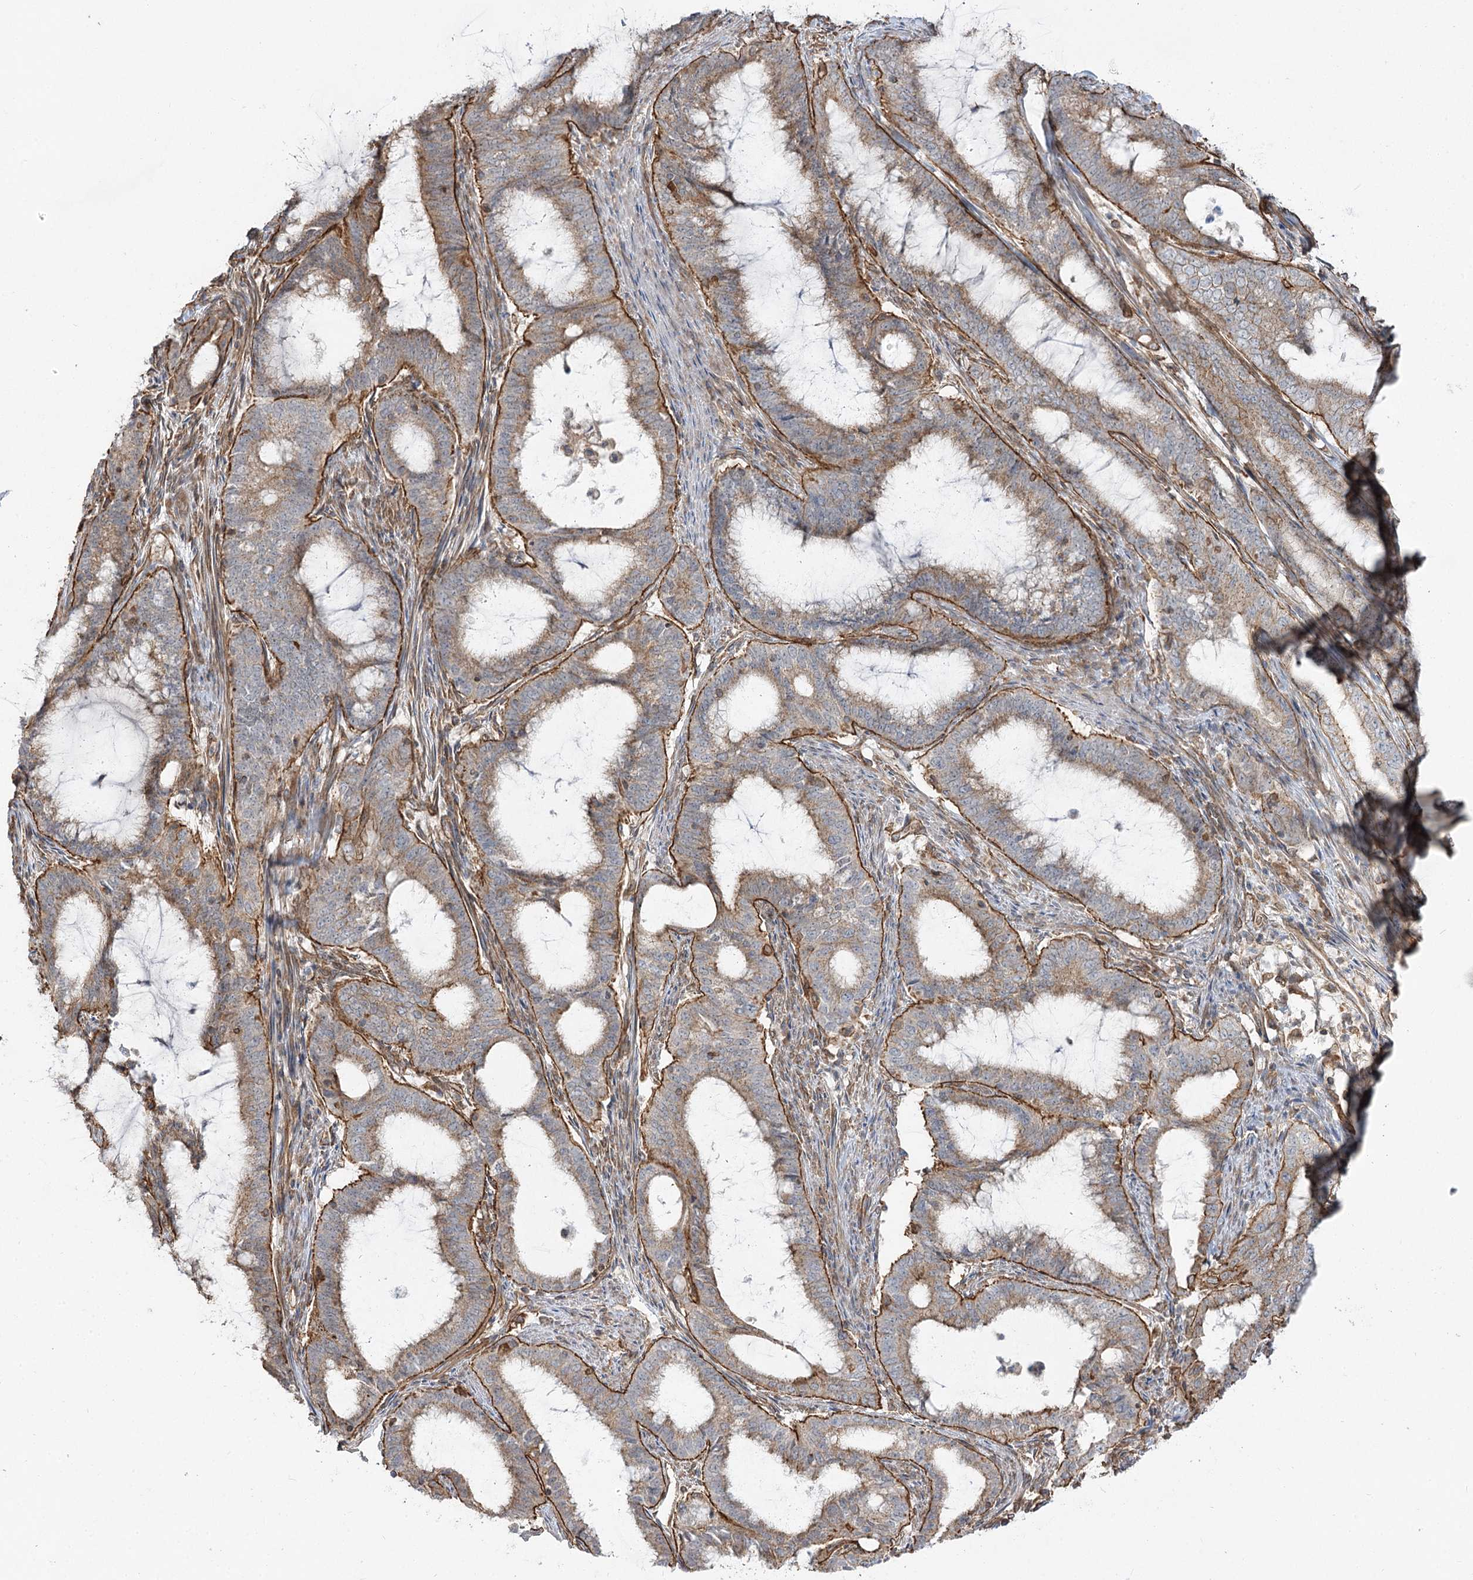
{"staining": {"intensity": "moderate", "quantity": "25%-75%", "location": "cytoplasmic/membranous"}, "tissue": "endometrial cancer", "cell_type": "Tumor cells", "image_type": "cancer", "snomed": [{"axis": "morphology", "description": "Adenocarcinoma, NOS"}, {"axis": "topography", "description": "Endometrium"}], "caption": "Endometrial adenocarcinoma stained for a protein (brown) demonstrates moderate cytoplasmic/membranous positive expression in approximately 25%-75% of tumor cells.", "gene": "SH3BP5L", "patient": {"sex": "female", "age": 51}}